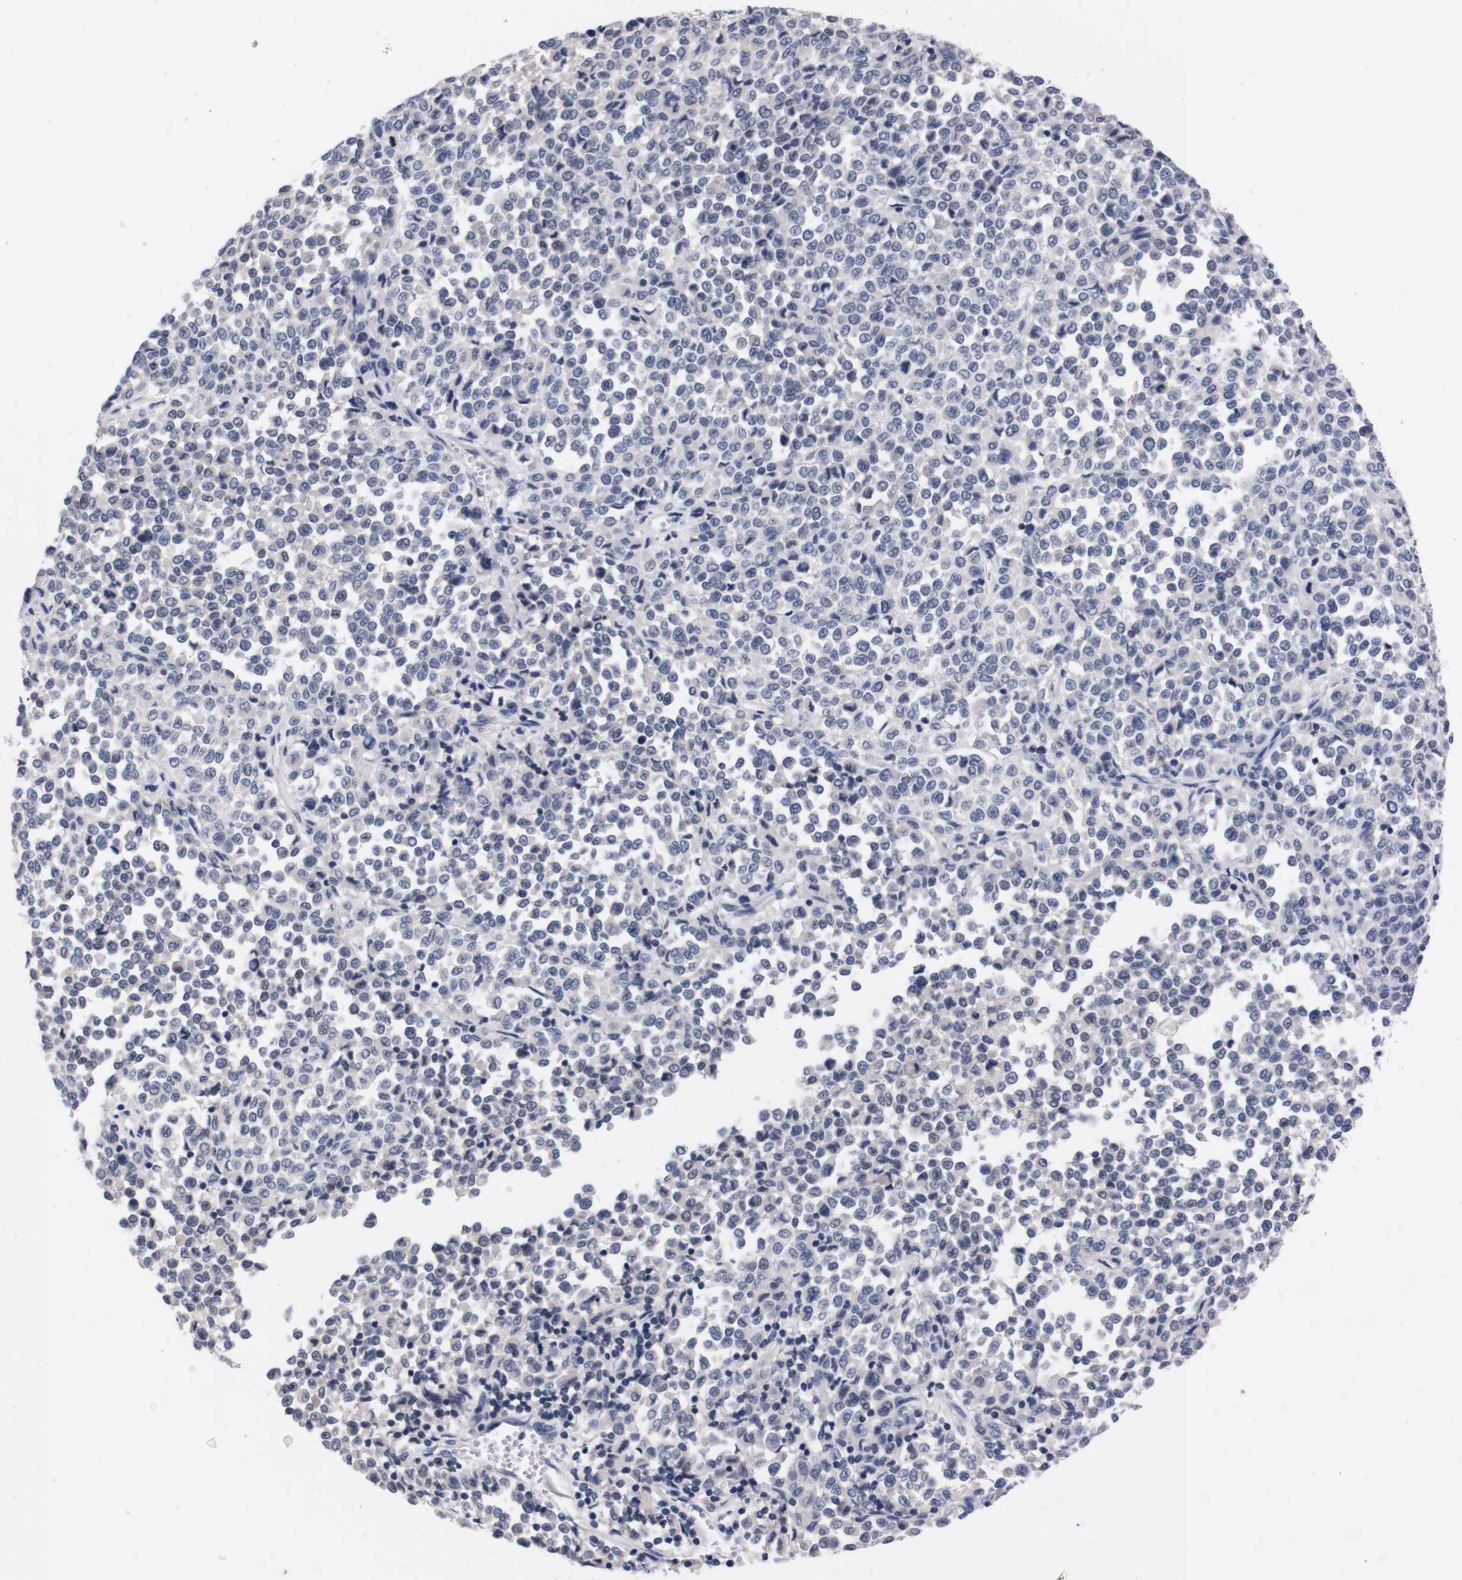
{"staining": {"intensity": "negative", "quantity": "none", "location": "none"}, "tissue": "melanoma", "cell_type": "Tumor cells", "image_type": "cancer", "snomed": [{"axis": "morphology", "description": "Malignant melanoma, Metastatic site"}, {"axis": "topography", "description": "Pancreas"}], "caption": "Tumor cells are negative for protein expression in human melanoma.", "gene": "TNFRSF21", "patient": {"sex": "female", "age": 30}}